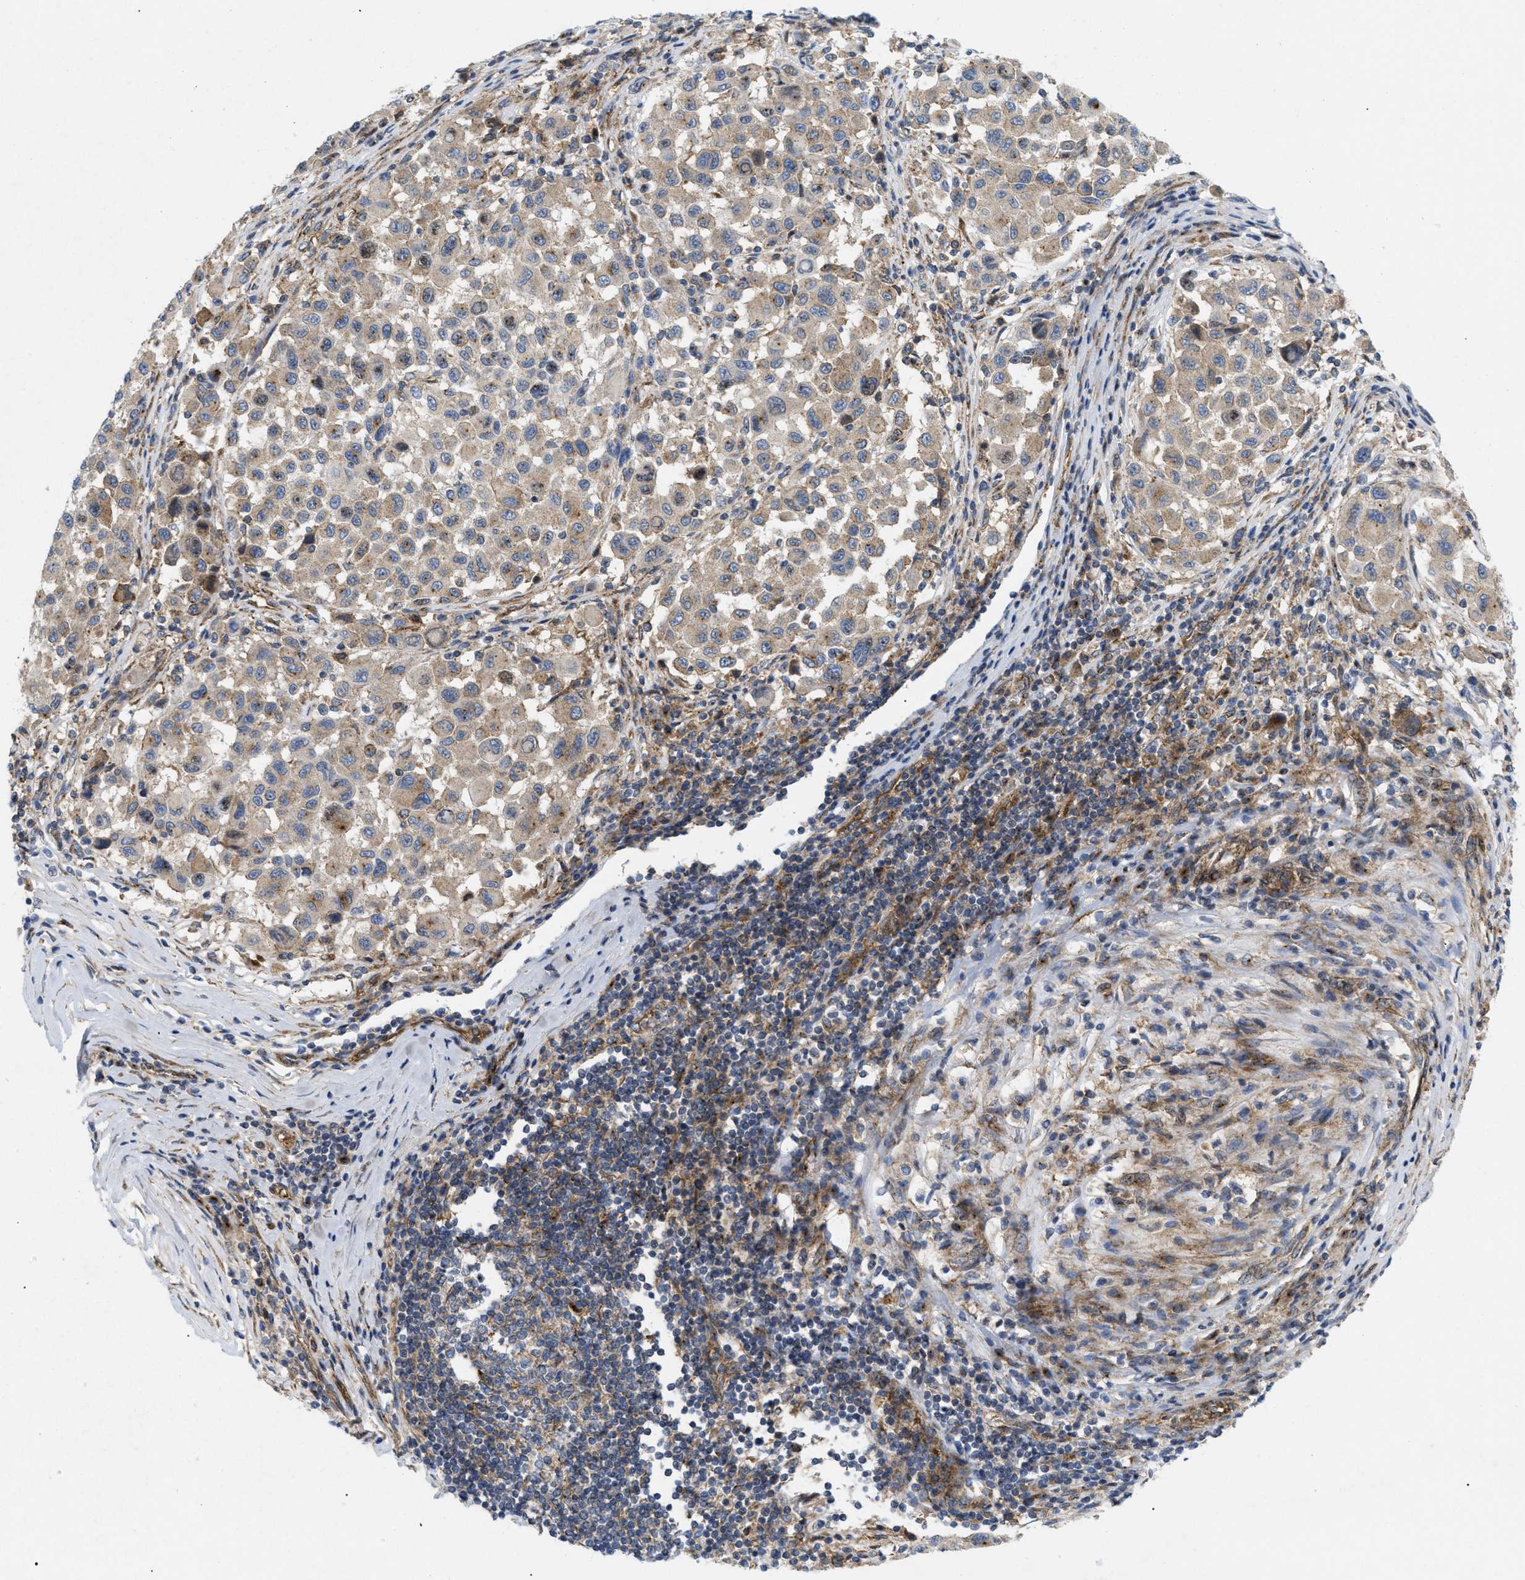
{"staining": {"intensity": "weak", "quantity": ">75%", "location": "cytoplasmic/membranous"}, "tissue": "melanoma", "cell_type": "Tumor cells", "image_type": "cancer", "snomed": [{"axis": "morphology", "description": "Malignant melanoma, Metastatic site"}, {"axis": "topography", "description": "Lymph node"}], "caption": "Immunohistochemistry image of neoplastic tissue: malignant melanoma (metastatic site) stained using IHC demonstrates low levels of weak protein expression localized specifically in the cytoplasmic/membranous of tumor cells, appearing as a cytoplasmic/membranous brown color.", "gene": "DCTN4", "patient": {"sex": "male", "age": 61}}